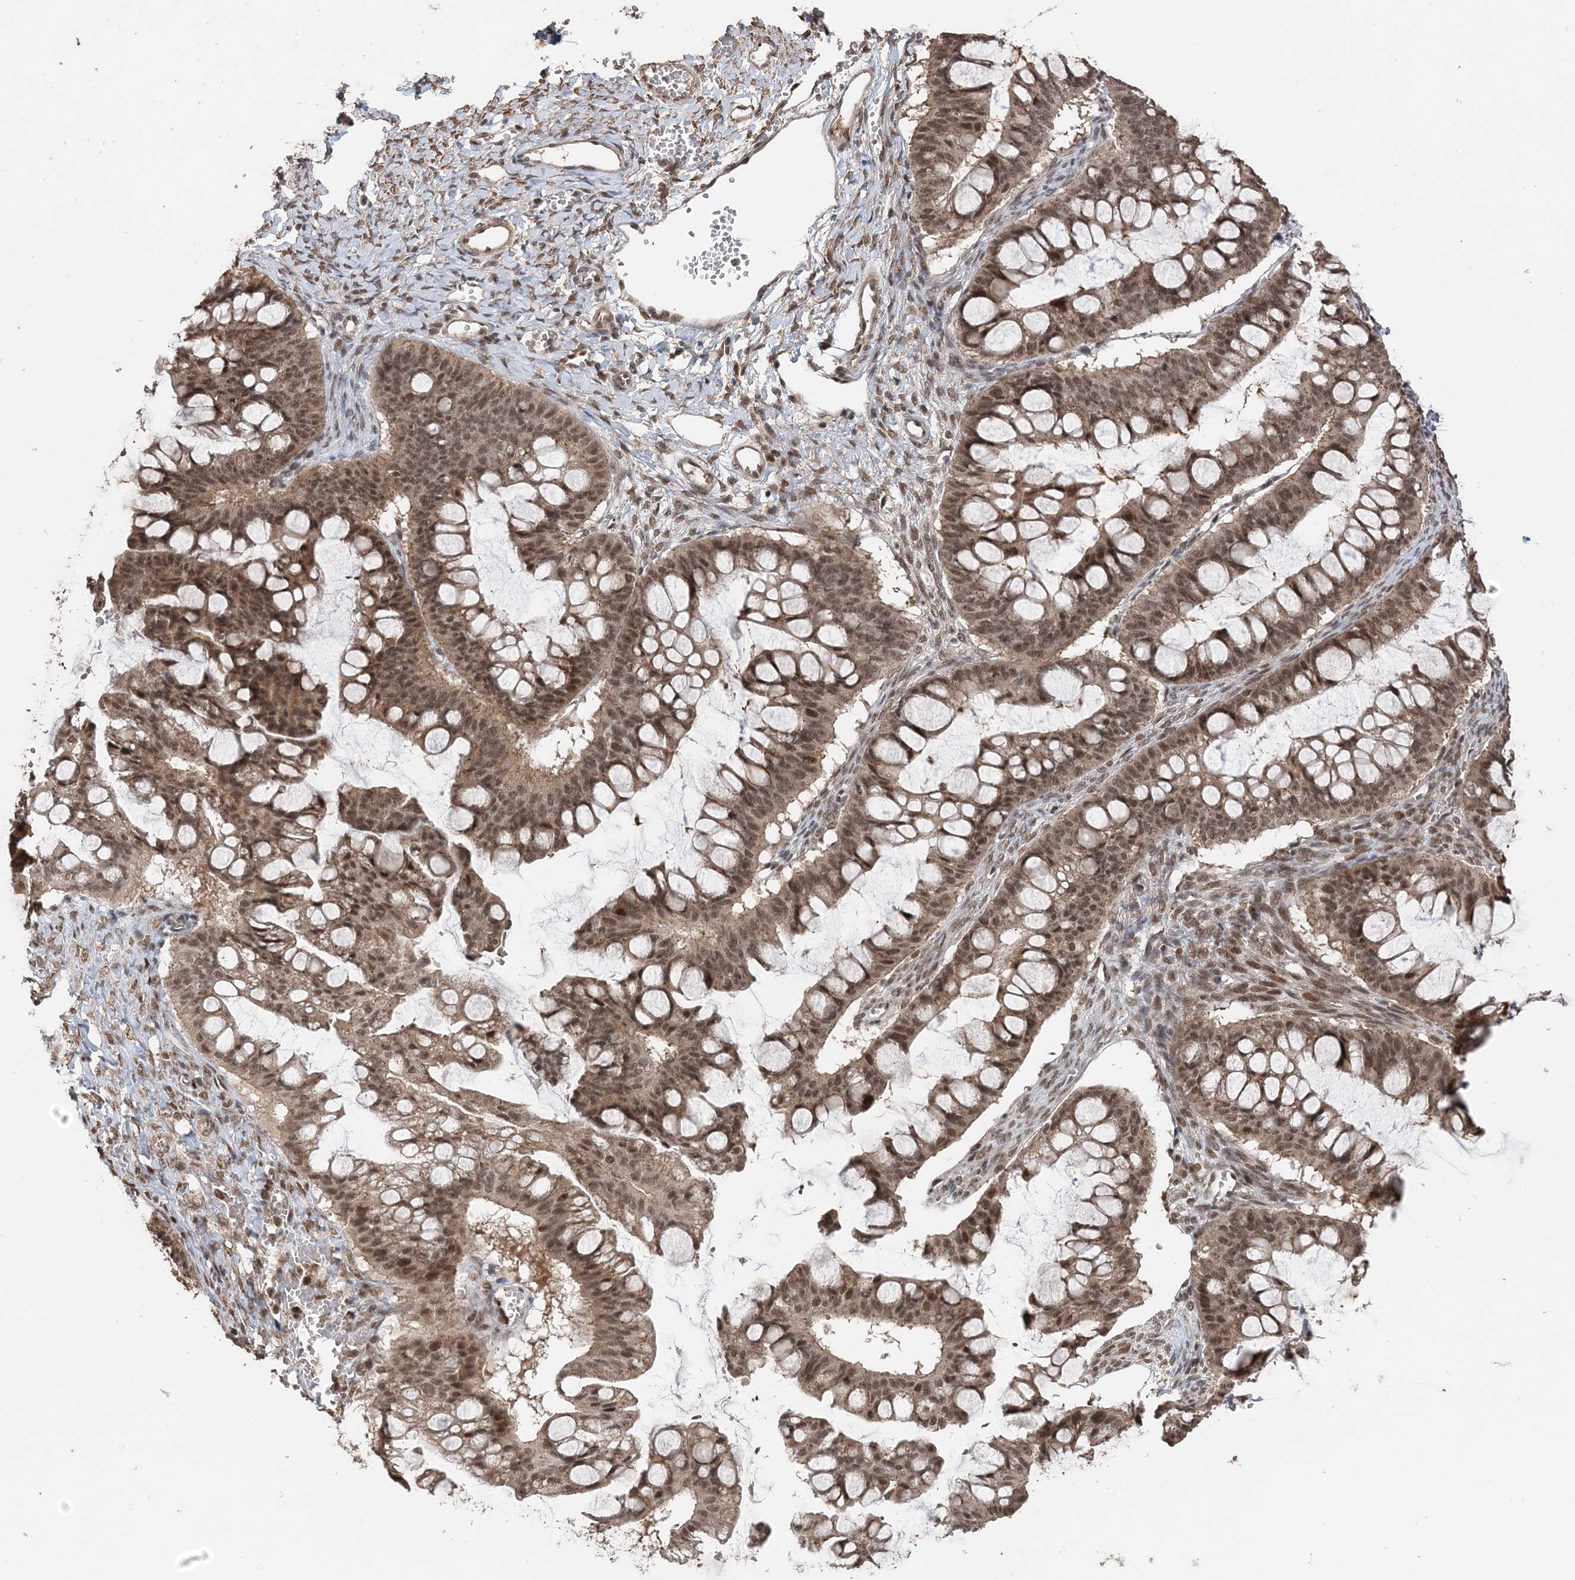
{"staining": {"intensity": "moderate", "quantity": ">75%", "location": "cytoplasmic/membranous,nuclear"}, "tissue": "ovarian cancer", "cell_type": "Tumor cells", "image_type": "cancer", "snomed": [{"axis": "morphology", "description": "Cystadenocarcinoma, mucinous, NOS"}, {"axis": "topography", "description": "Ovary"}], "caption": "High-power microscopy captured an immunohistochemistry (IHC) histopathology image of ovarian cancer (mucinous cystadenocarcinoma), revealing moderate cytoplasmic/membranous and nuclear positivity in approximately >75% of tumor cells.", "gene": "TSHZ2", "patient": {"sex": "female", "age": 73}}